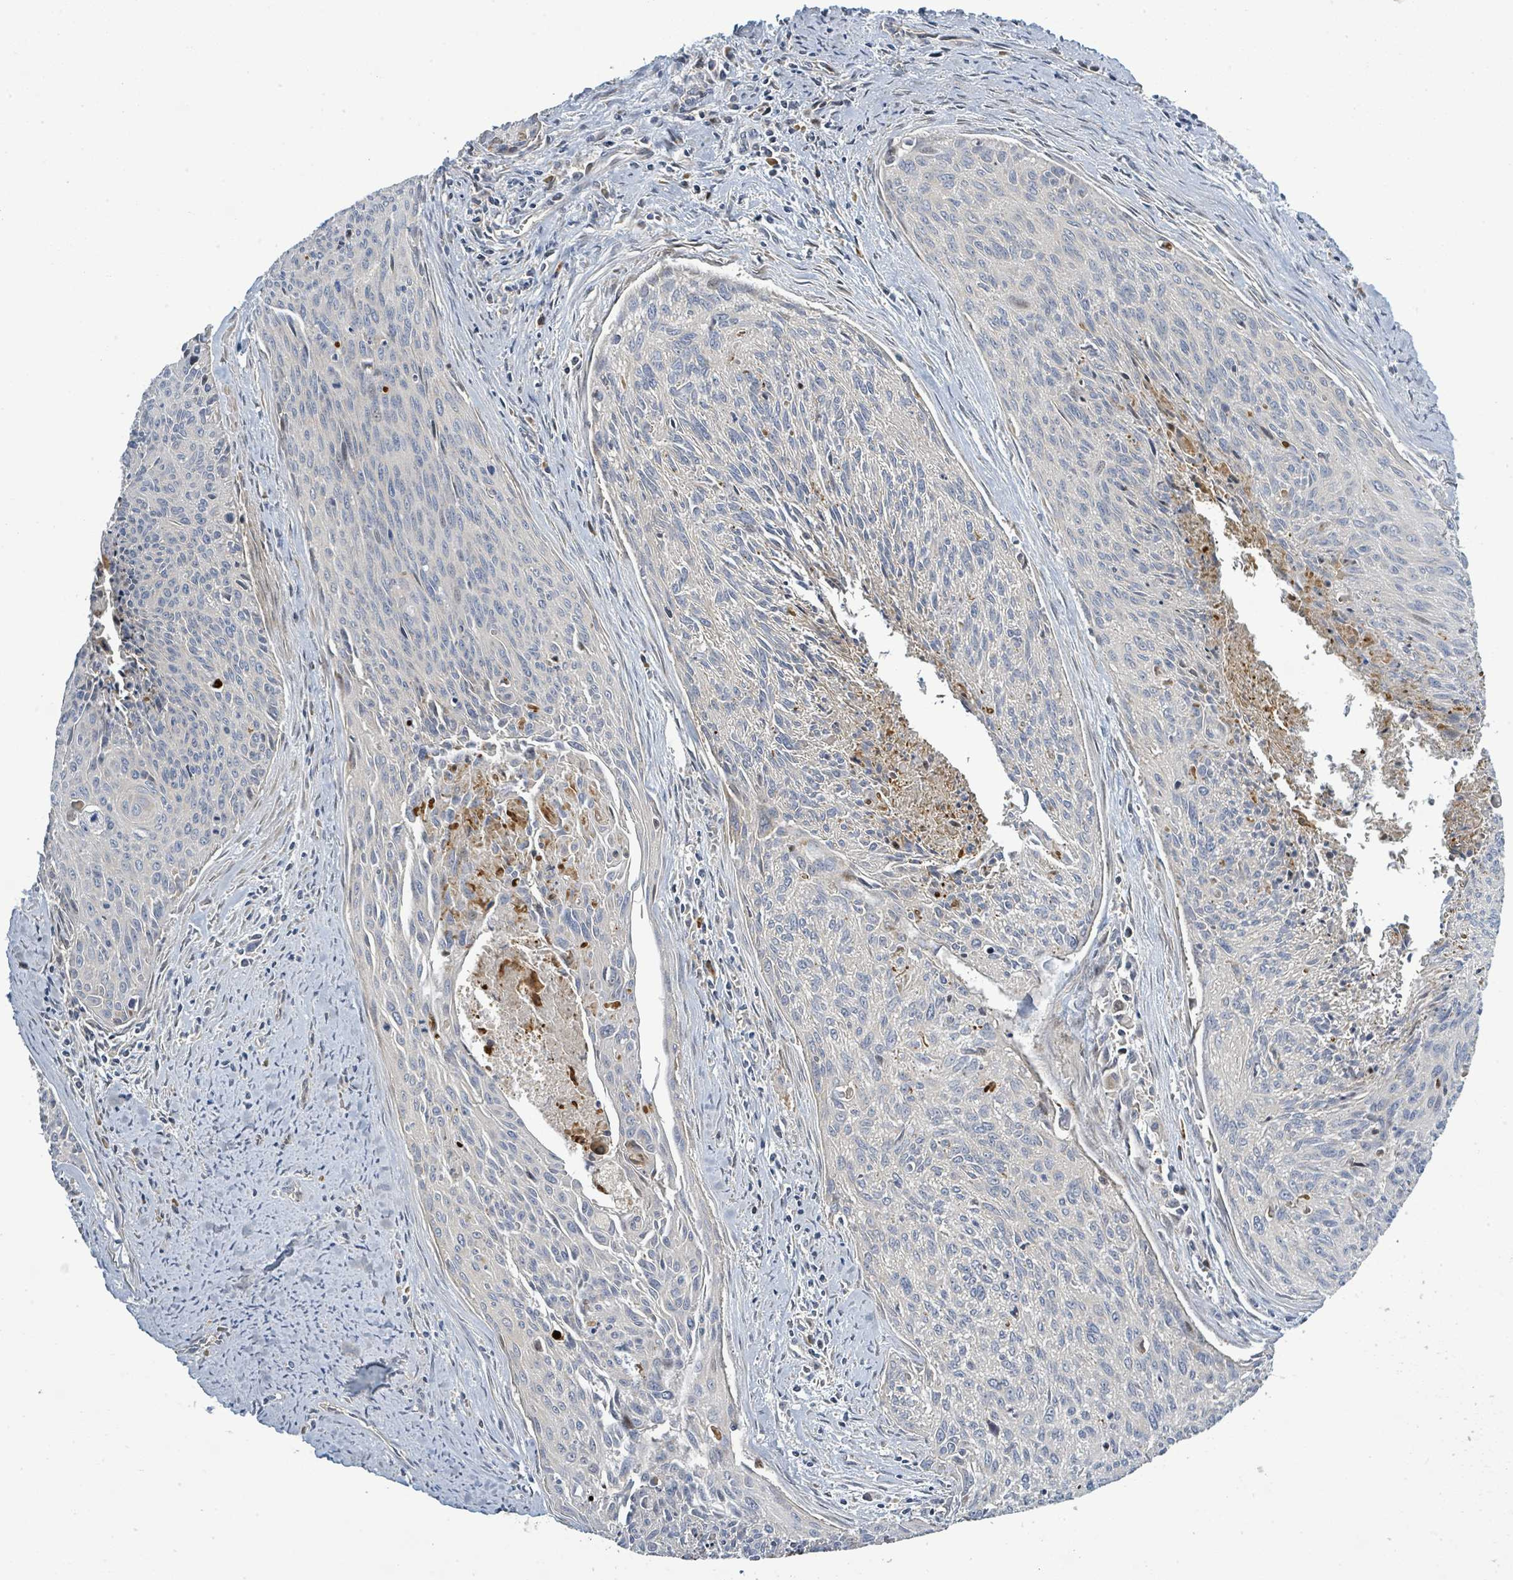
{"staining": {"intensity": "negative", "quantity": "none", "location": "none"}, "tissue": "cervical cancer", "cell_type": "Tumor cells", "image_type": "cancer", "snomed": [{"axis": "morphology", "description": "Squamous cell carcinoma, NOS"}, {"axis": "topography", "description": "Cervix"}], "caption": "This is an IHC micrograph of human cervical squamous cell carcinoma. There is no staining in tumor cells.", "gene": "CFAP210", "patient": {"sex": "female", "age": 55}}